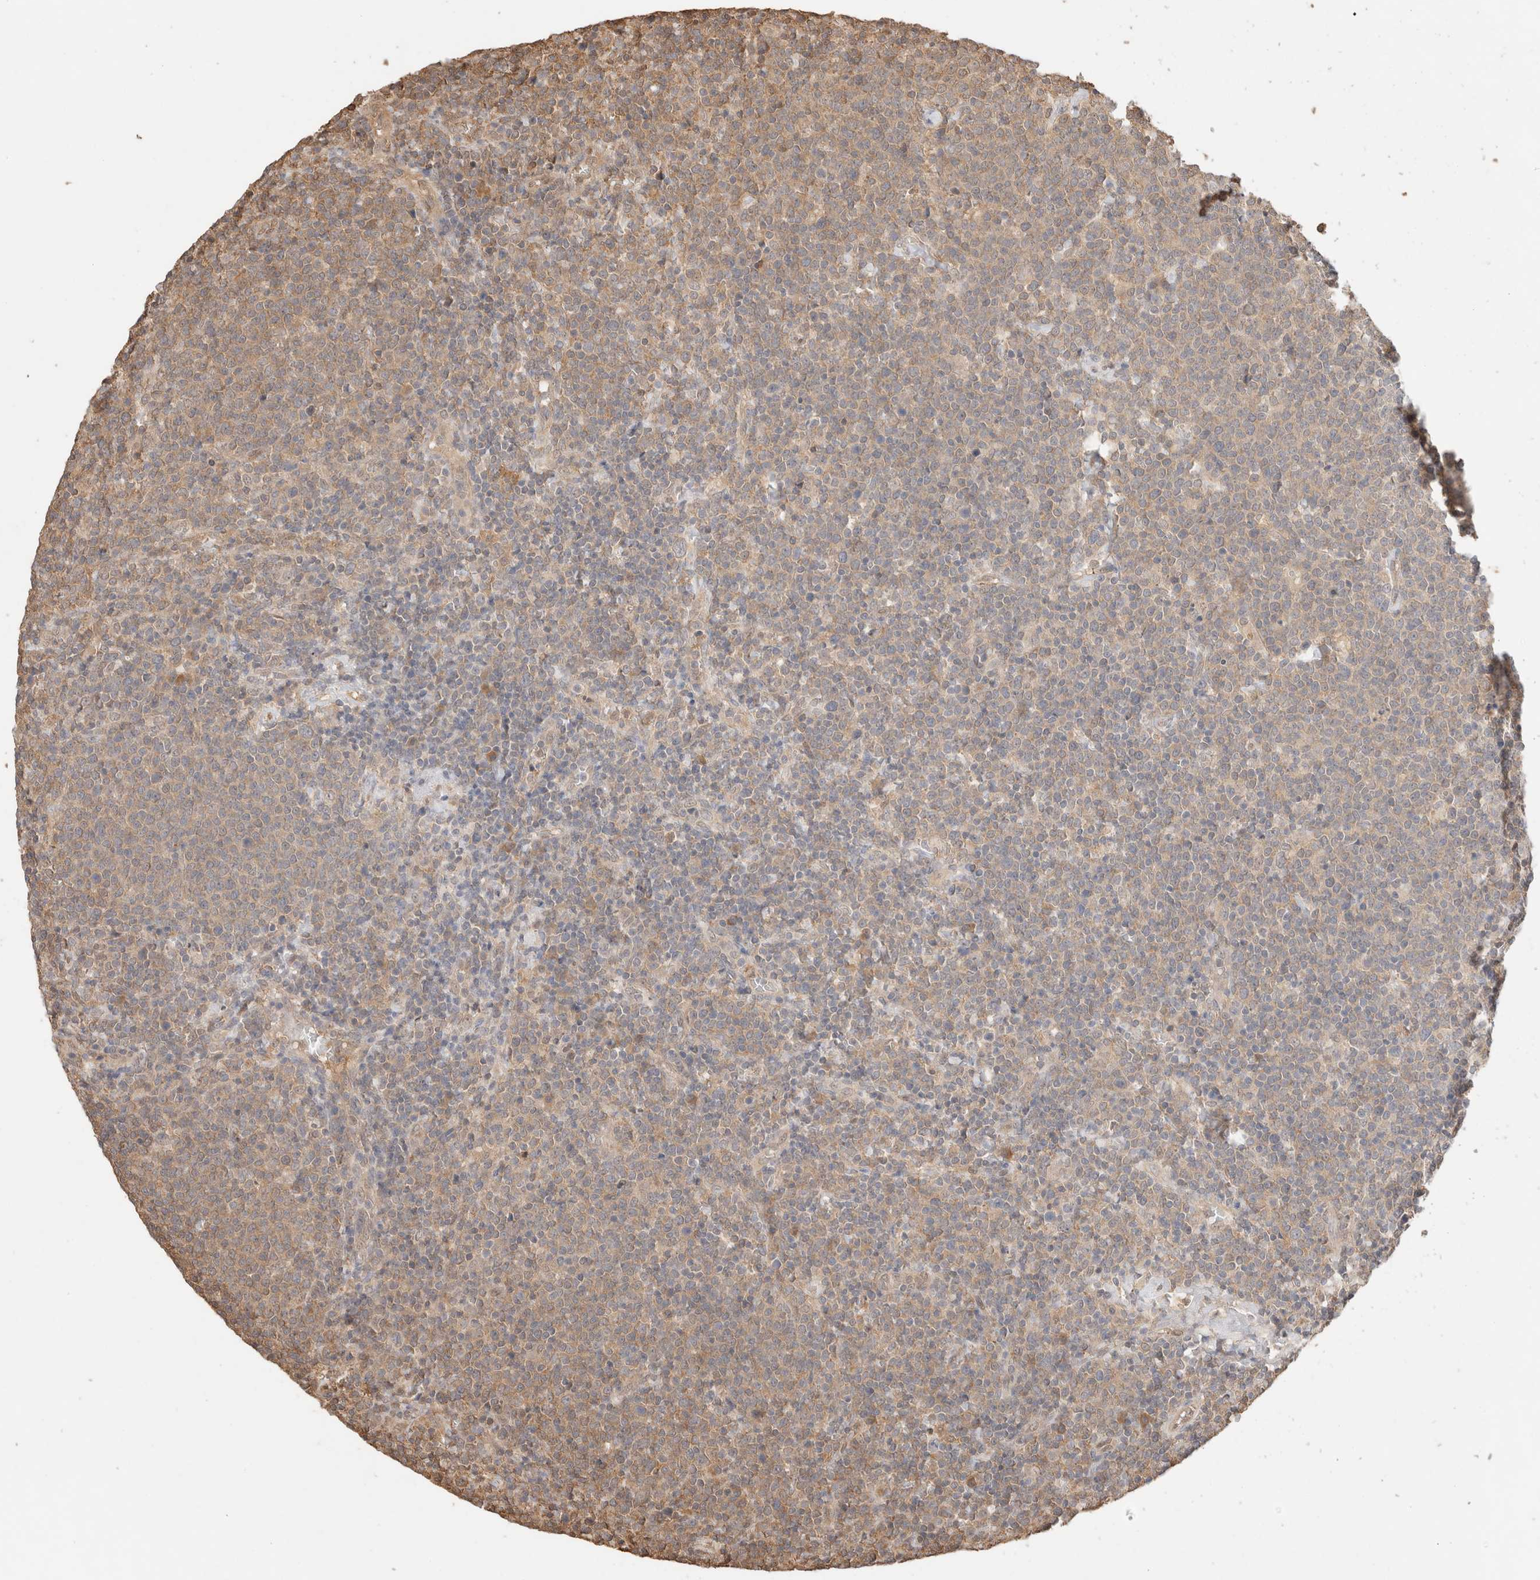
{"staining": {"intensity": "weak", "quantity": ">75%", "location": "cytoplasmic/membranous"}, "tissue": "lymphoma", "cell_type": "Tumor cells", "image_type": "cancer", "snomed": [{"axis": "morphology", "description": "Malignant lymphoma, non-Hodgkin's type, High grade"}, {"axis": "topography", "description": "Lymph node"}], "caption": "Weak cytoplasmic/membranous staining is seen in about >75% of tumor cells in high-grade malignant lymphoma, non-Hodgkin's type.", "gene": "YWHAH", "patient": {"sex": "male", "age": 61}}